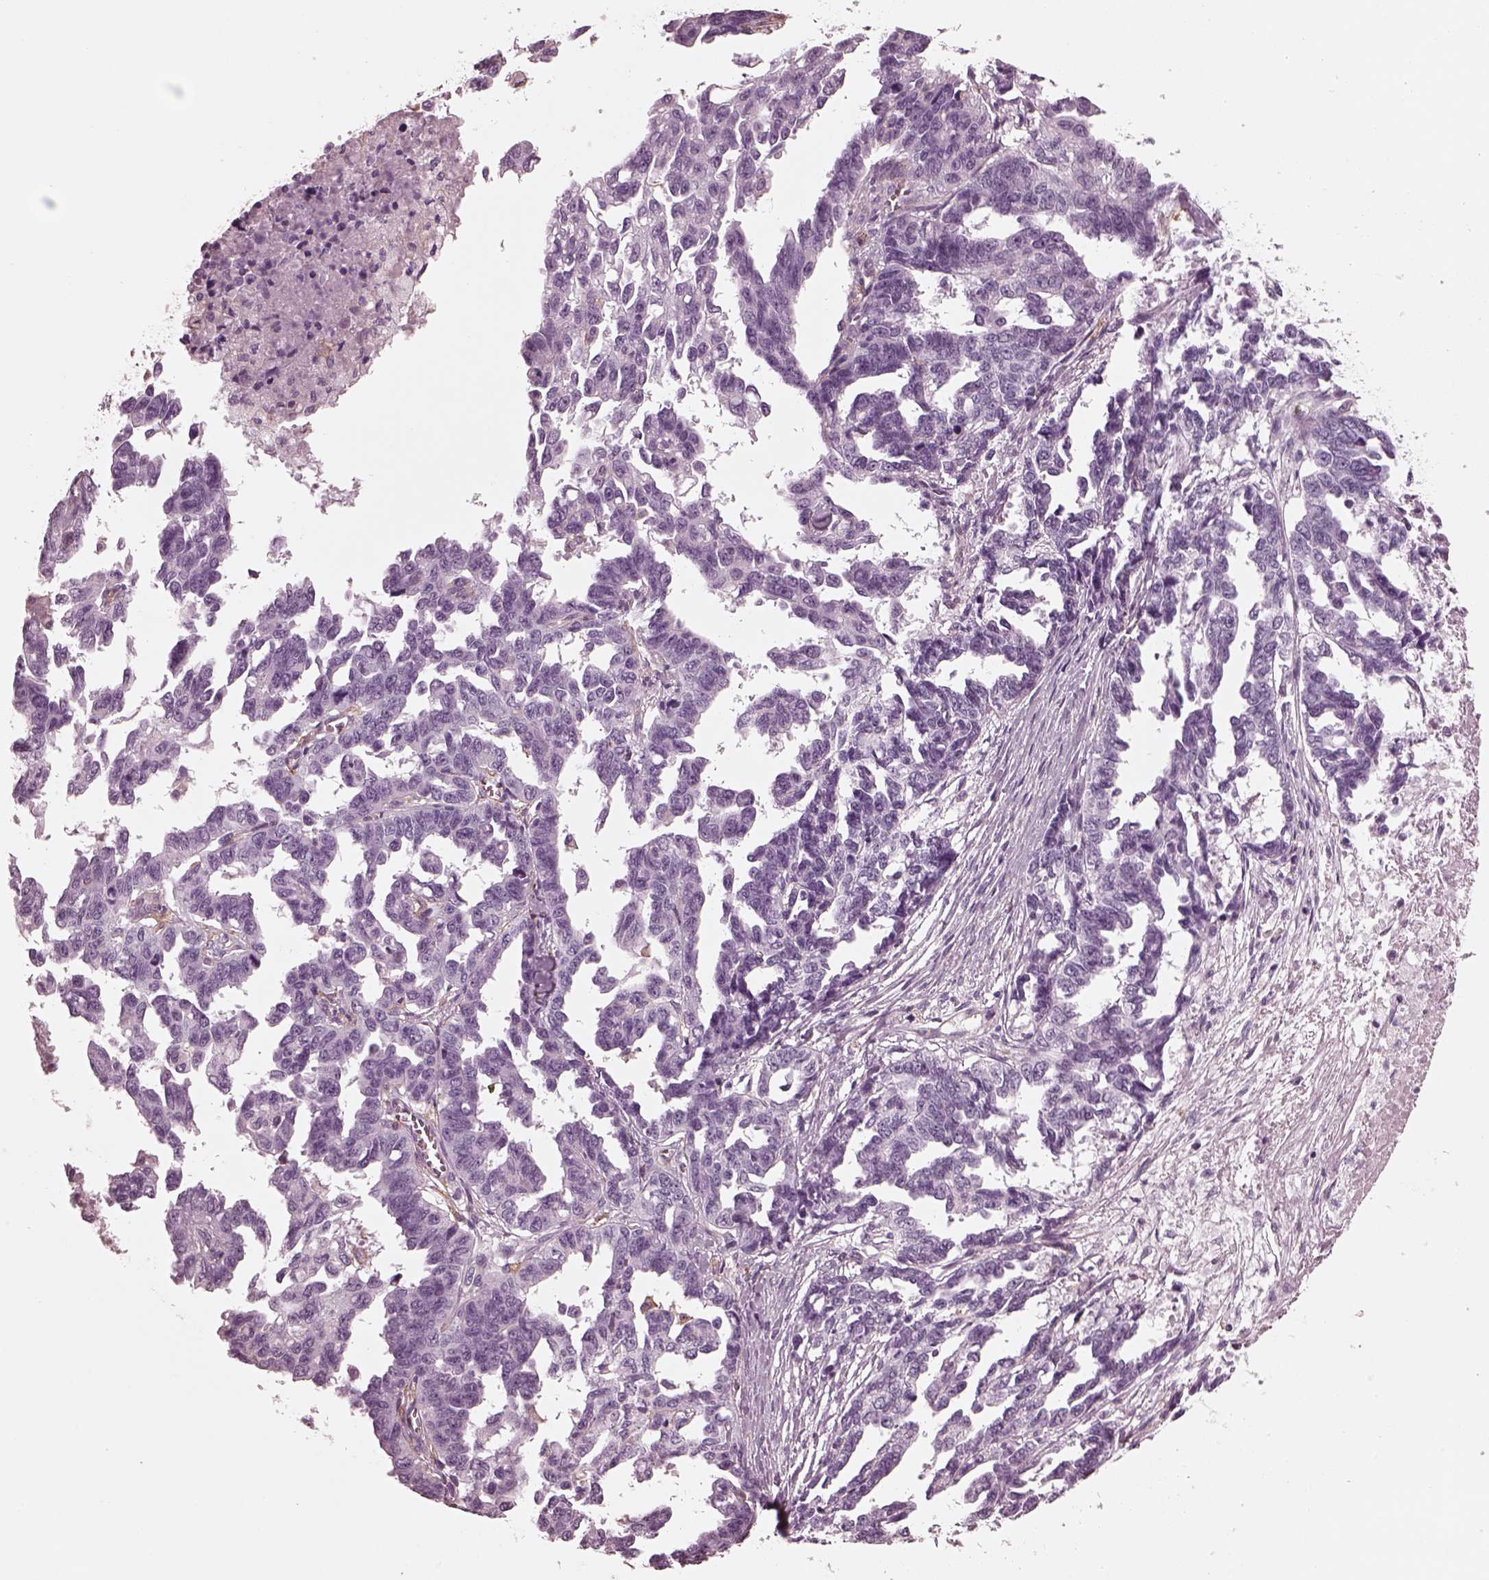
{"staining": {"intensity": "negative", "quantity": "none", "location": "none"}, "tissue": "ovarian cancer", "cell_type": "Tumor cells", "image_type": "cancer", "snomed": [{"axis": "morphology", "description": "Cystadenocarcinoma, serous, NOS"}, {"axis": "topography", "description": "Ovary"}], "caption": "The photomicrograph demonstrates no staining of tumor cells in ovarian cancer.", "gene": "CGA", "patient": {"sex": "female", "age": 69}}